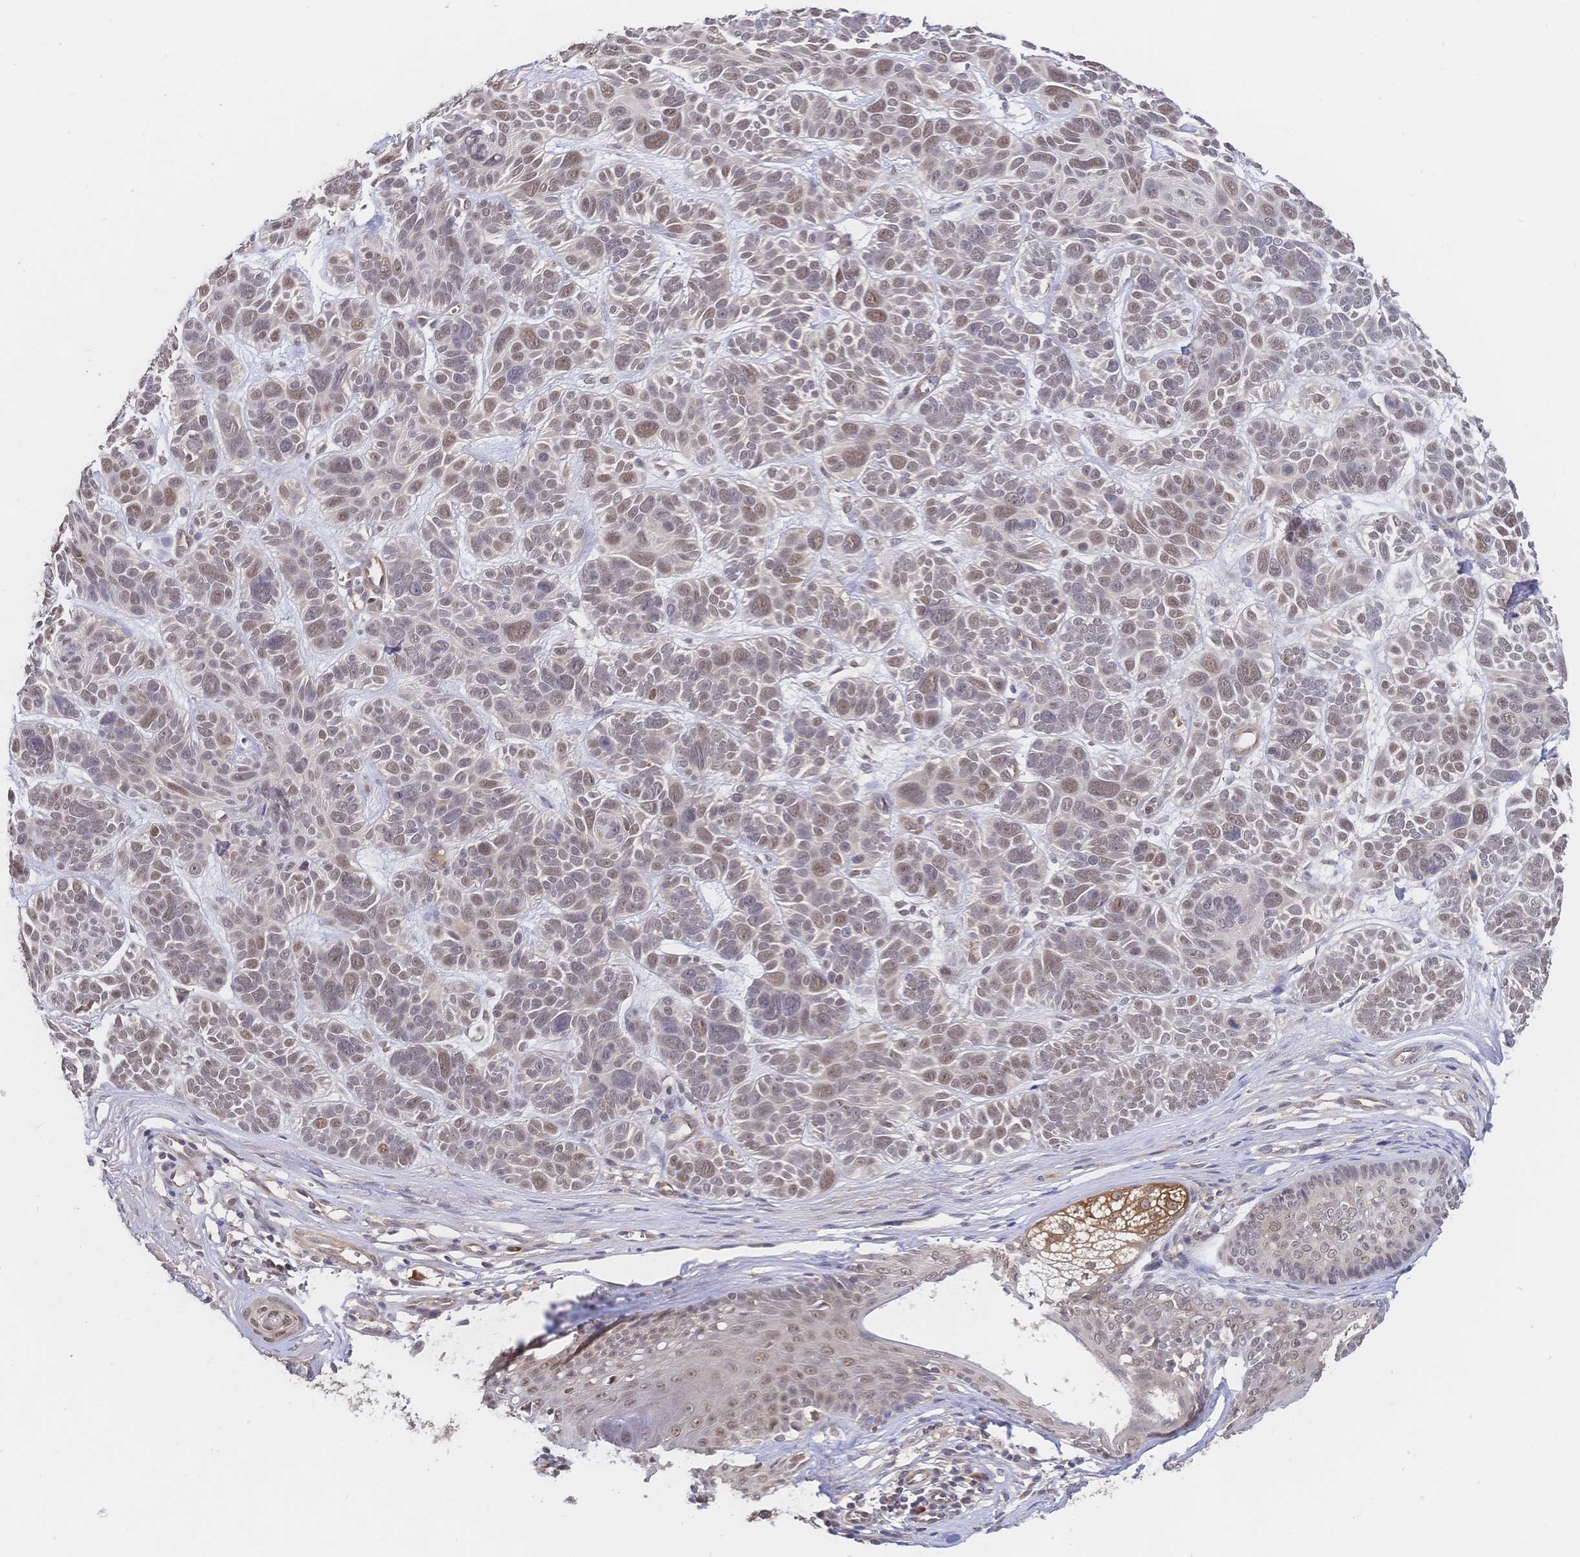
{"staining": {"intensity": "weak", "quantity": "25%-75%", "location": "nuclear"}, "tissue": "skin cancer", "cell_type": "Tumor cells", "image_type": "cancer", "snomed": [{"axis": "morphology", "description": "Basal cell carcinoma"}, {"axis": "morphology", "description": "BCC, low aggressive"}, {"axis": "topography", "description": "Skin"}, {"axis": "topography", "description": "Skin of face"}], "caption": "Human skin cancer stained with a brown dye displays weak nuclear positive expression in approximately 25%-75% of tumor cells.", "gene": "LMO4", "patient": {"sex": "male", "age": 73}}